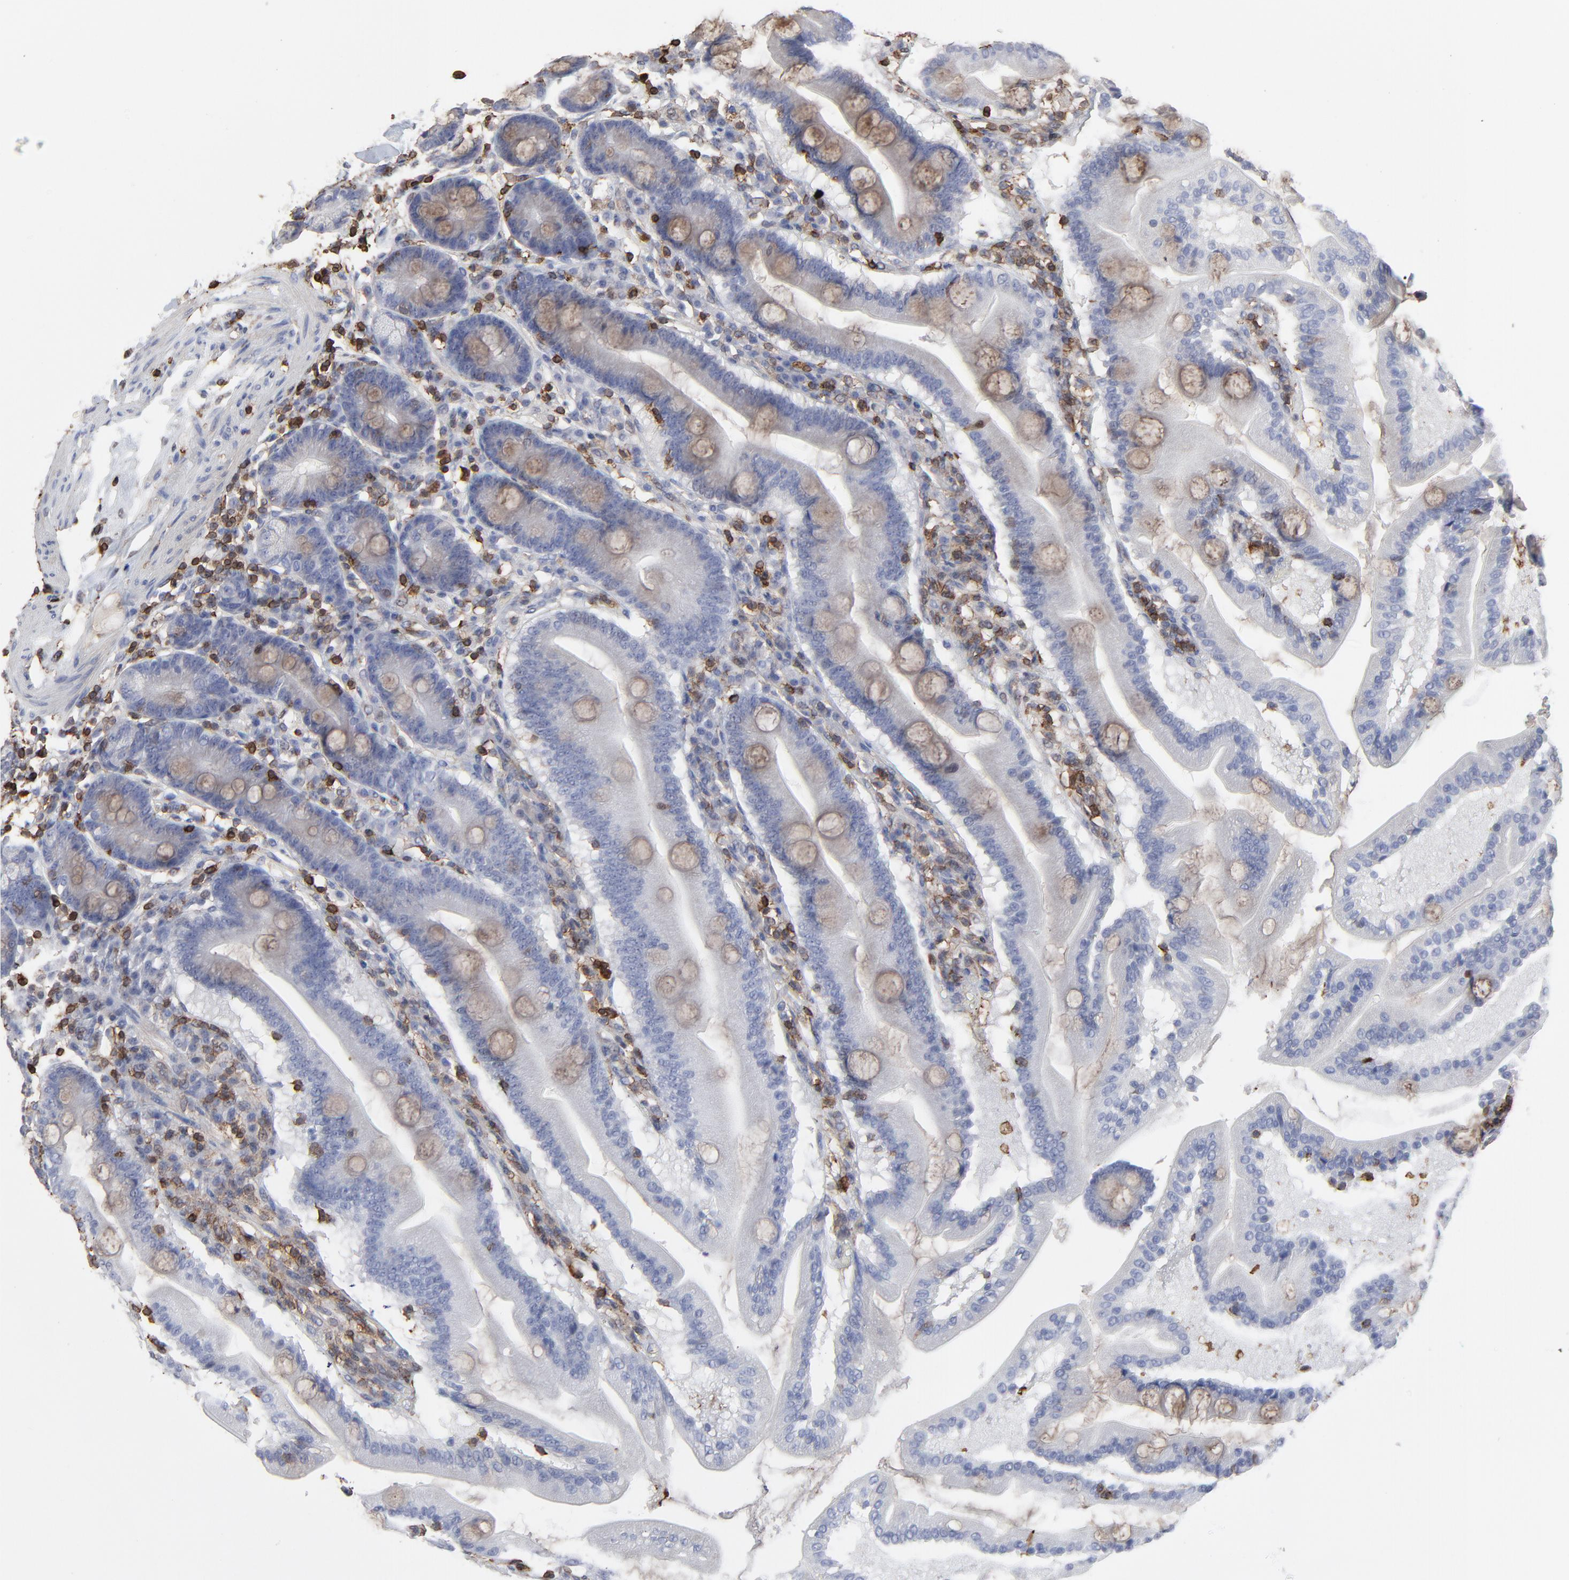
{"staining": {"intensity": "weak", "quantity": "25%-75%", "location": "cytoplasmic/membranous"}, "tissue": "duodenum", "cell_type": "Glandular cells", "image_type": "normal", "snomed": [{"axis": "morphology", "description": "Normal tissue, NOS"}, {"axis": "topography", "description": "Duodenum"}], "caption": "Weak cytoplasmic/membranous positivity for a protein is seen in approximately 25%-75% of glandular cells of benign duodenum using IHC.", "gene": "SLC6A14", "patient": {"sex": "female", "age": 64}}